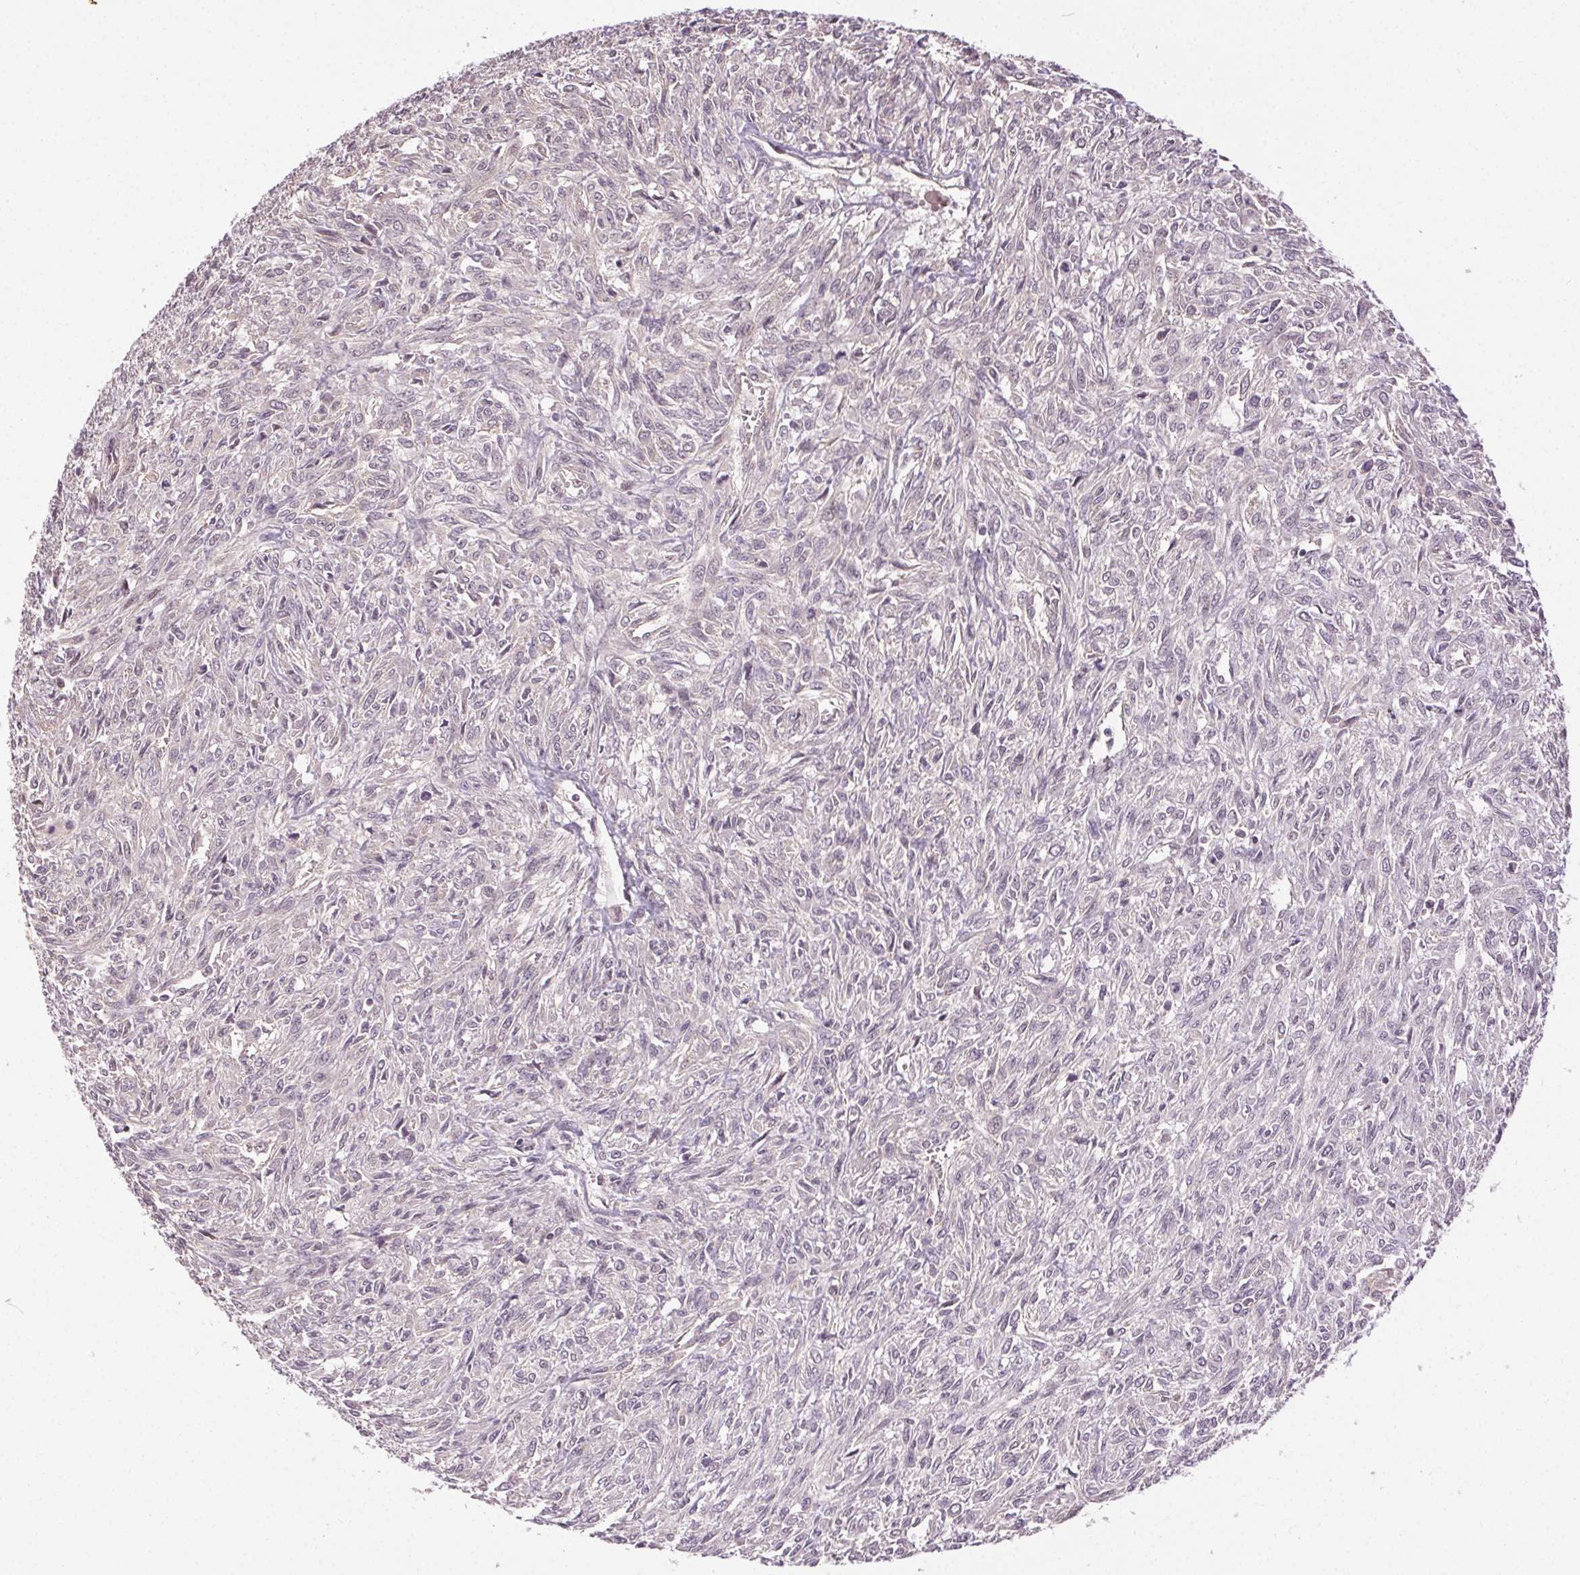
{"staining": {"intensity": "negative", "quantity": "none", "location": "none"}, "tissue": "renal cancer", "cell_type": "Tumor cells", "image_type": "cancer", "snomed": [{"axis": "morphology", "description": "Adenocarcinoma, NOS"}, {"axis": "topography", "description": "Kidney"}], "caption": "Micrograph shows no protein positivity in tumor cells of renal cancer (adenocarcinoma) tissue.", "gene": "ATP1B3", "patient": {"sex": "male", "age": 58}}